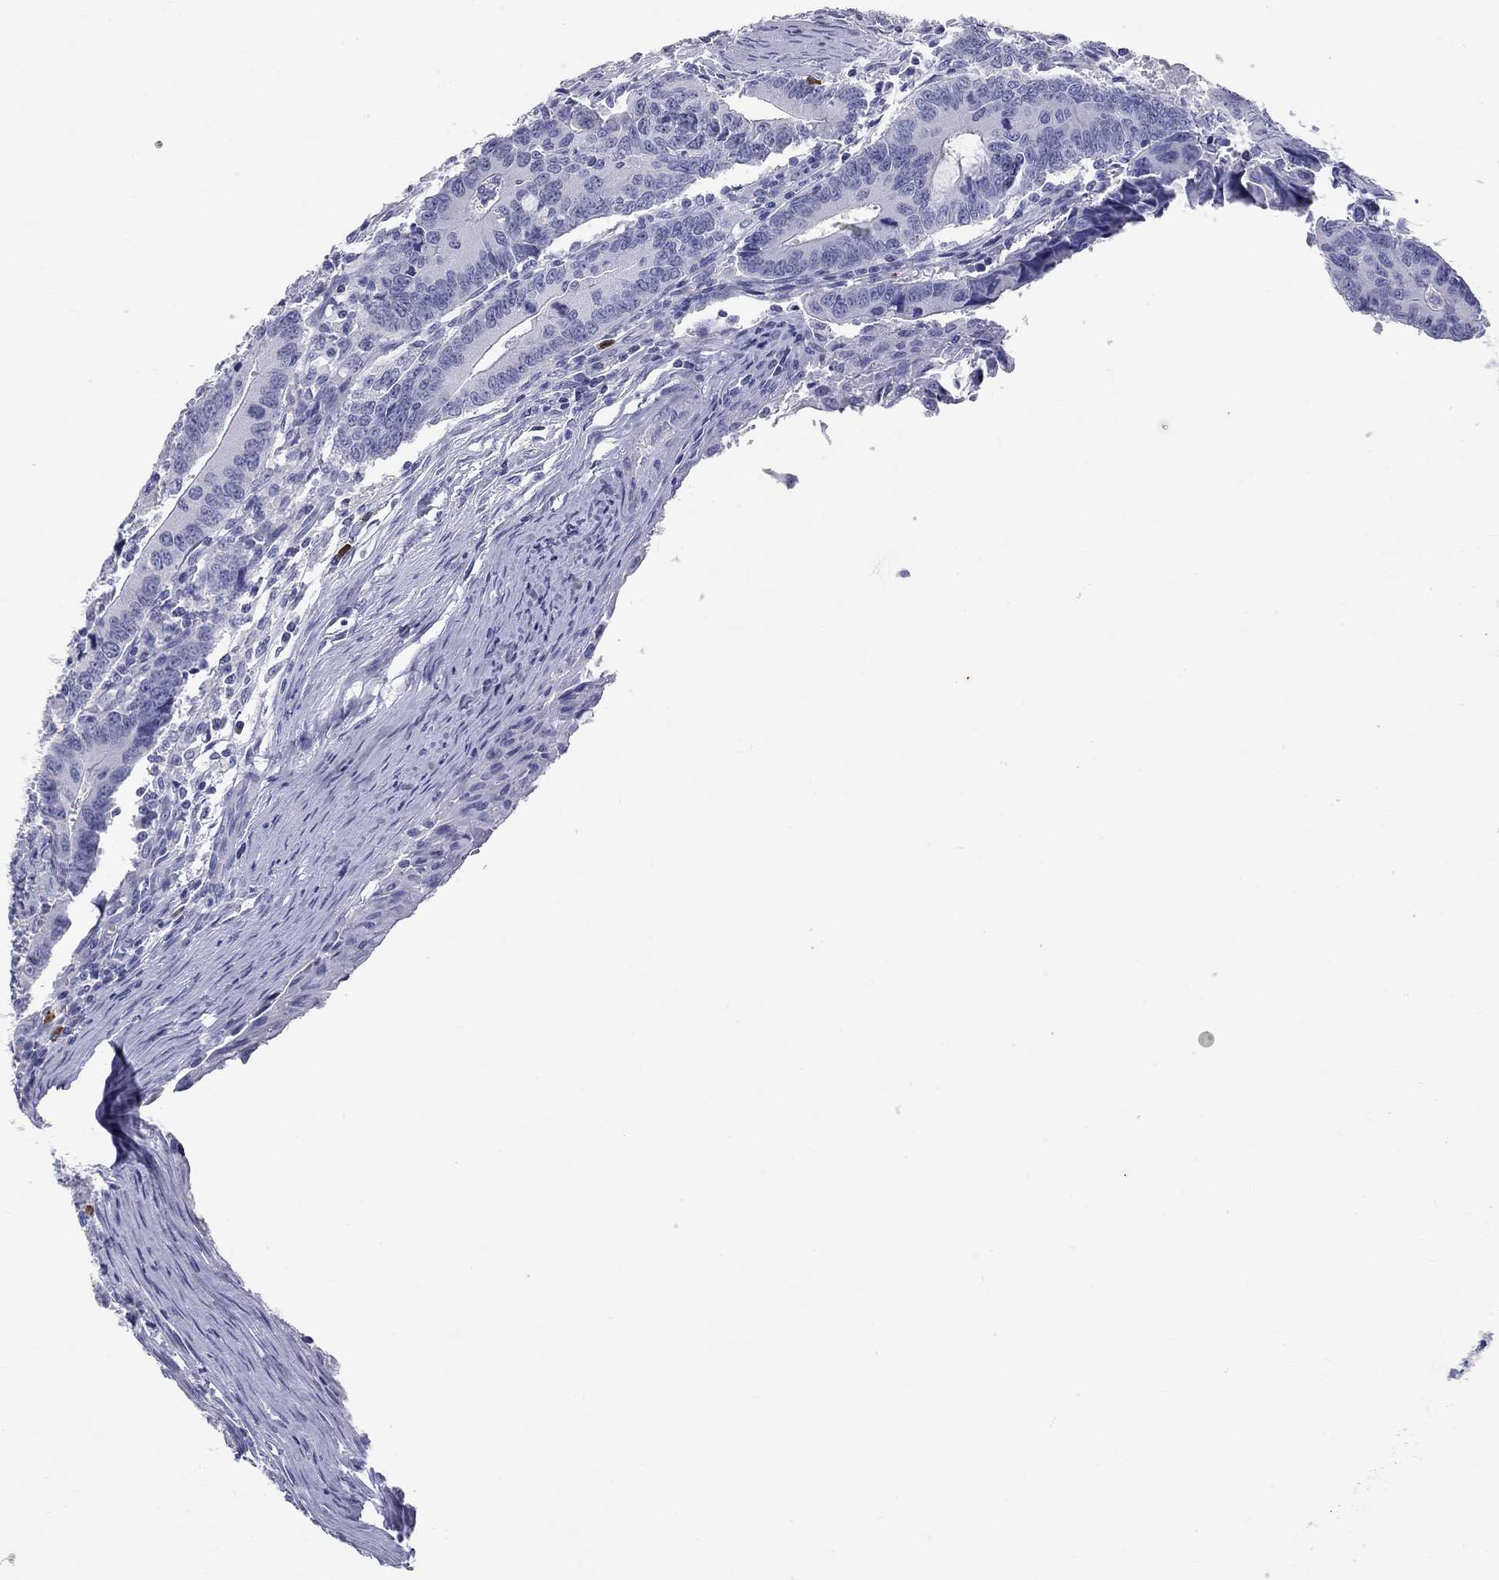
{"staining": {"intensity": "negative", "quantity": "none", "location": "none"}, "tissue": "colorectal cancer", "cell_type": "Tumor cells", "image_type": "cancer", "snomed": [{"axis": "morphology", "description": "Adenocarcinoma, NOS"}, {"axis": "topography", "description": "Rectum"}], "caption": "Human adenocarcinoma (colorectal) stained for a protein using immunohistochemistry exhibits no positivity in tumor cells.", "gene": "PHOX2B", "patient": {"sex": "male", "age": 67}}